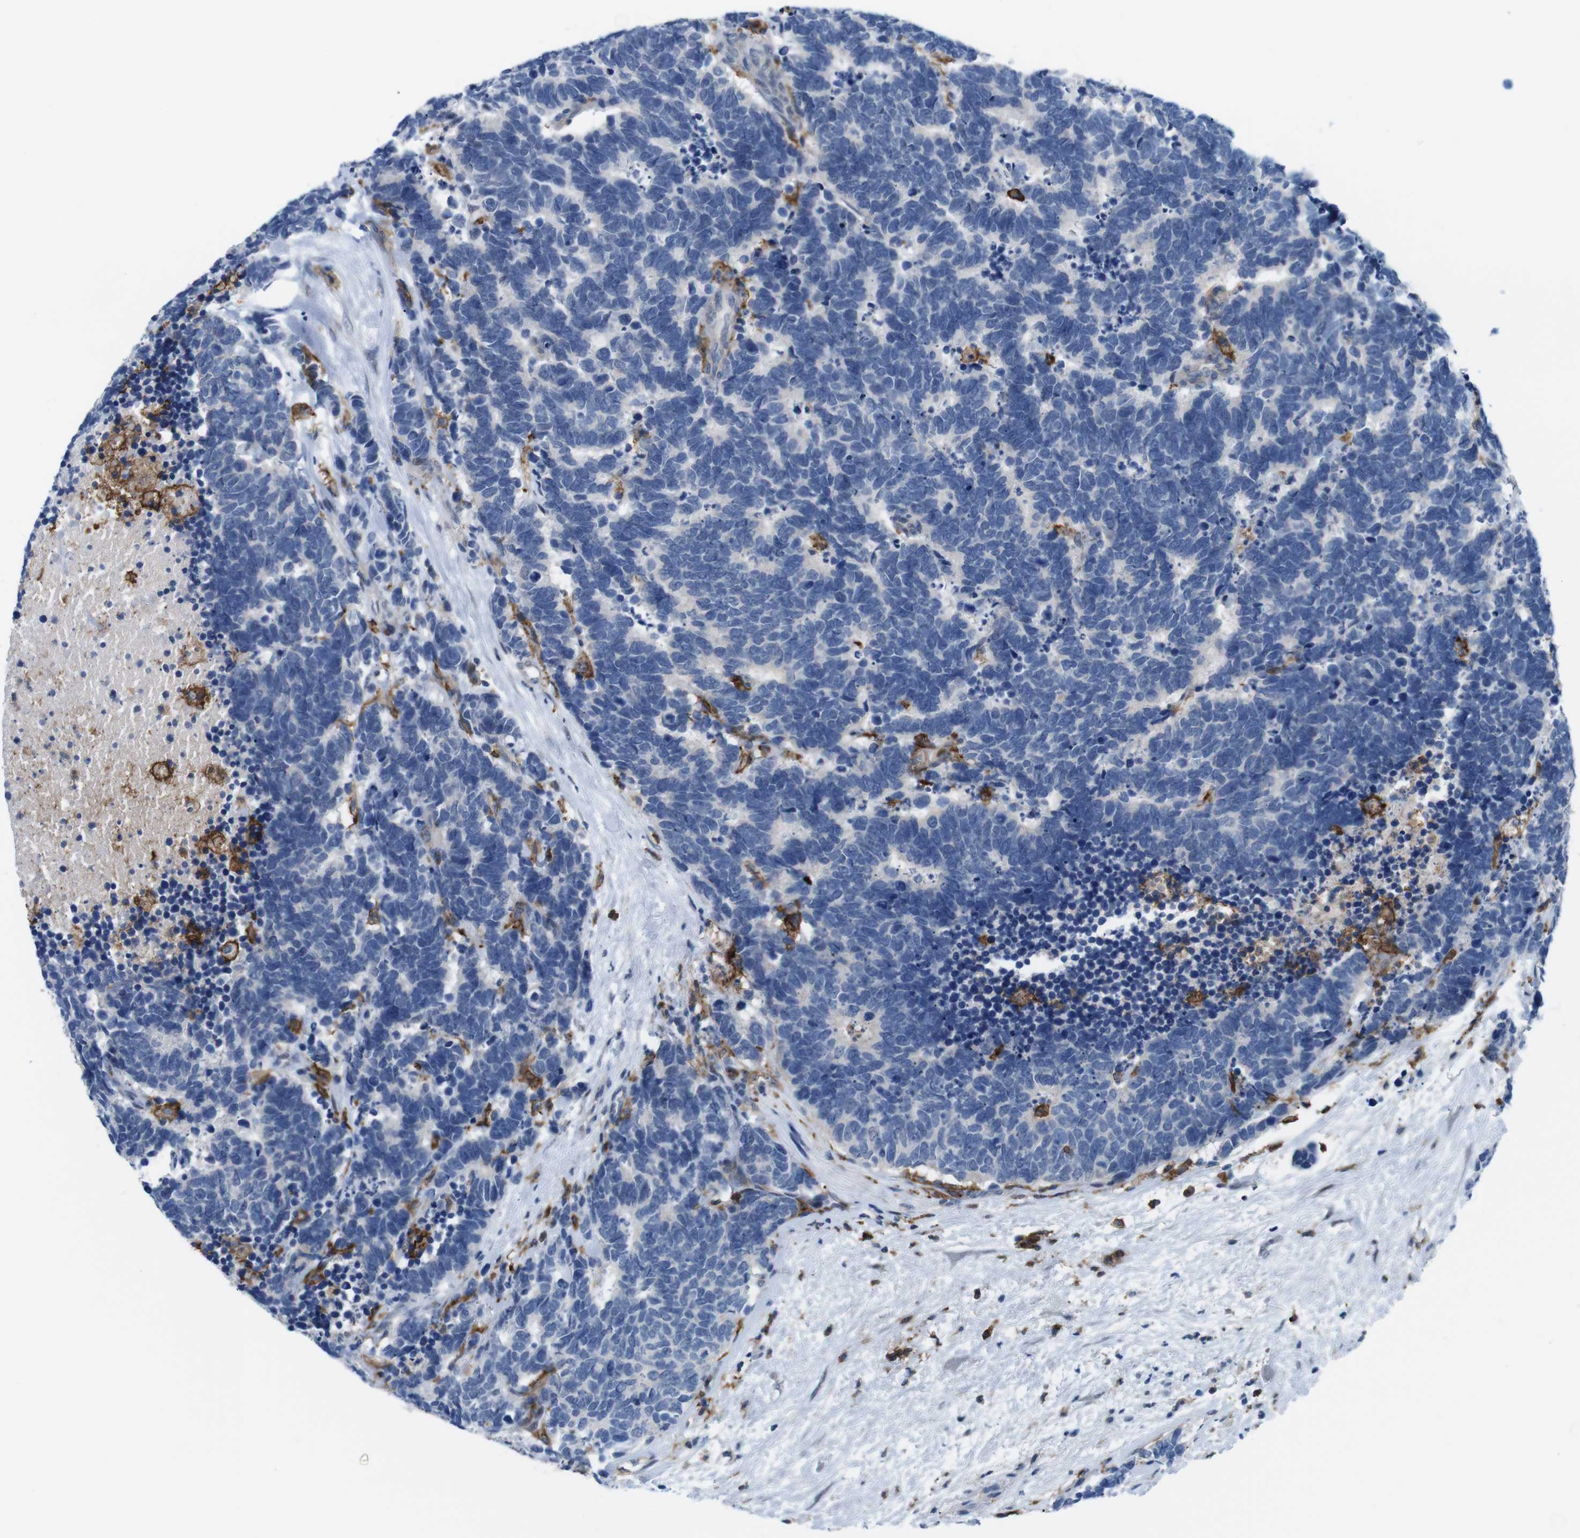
{"staining": {"intensity": "negative", "quantity": "none", "location": "none"}, "tissue": "carcinoid", "cell_type": "Tumor cells", "image_type": "cancer", "snomed": [{"axis": "morphology", "description": "Carcinoma, NOS"}, {"axis": "morphology", "description": "Carcinoid, malignant, NOS"}, {"axis": "topography", "description": "Urinary bladder"}], "caption": "This is an immunohistochemistry (IHC) photomicrograph of carcinoid. There is no expression in tumor cells.", "gene": "CD300C", "patient": {"sex": "male", "age": 57}}